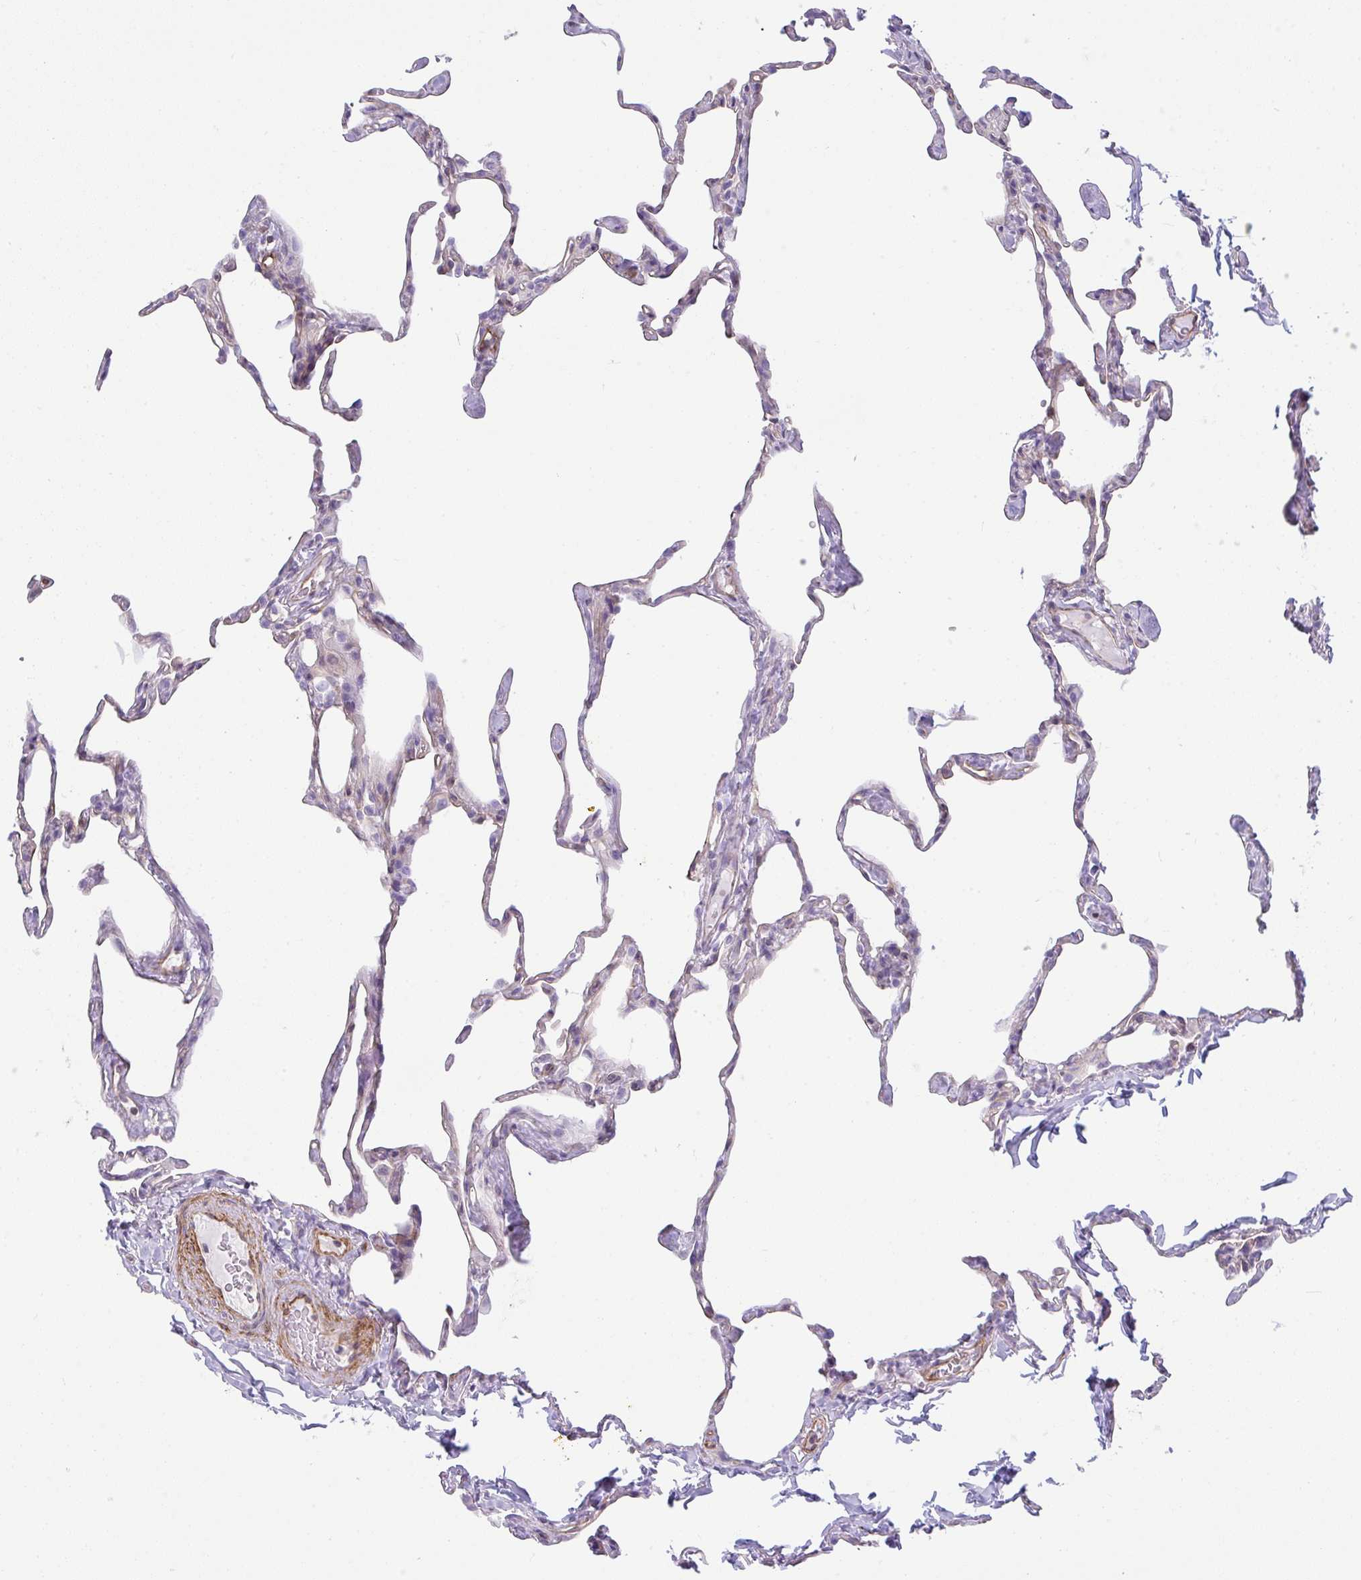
{"staining": {"intensity": "negative", "quantity": "none", "location": "none"}, "tissue": "lung", "cell_type": "Alveolar cells", "image_type": "normal", "snomed": [{"axis": "morphology", "description": "Normal tissue, NOS"}, {"axis": "topography", "description": "Lung"}], "caption": "Lung stained for a protein using IHC demonstrates no expression alveolar cells.", "gene": "CDRT15", "patient": {"sex": "male", "age": 65}}